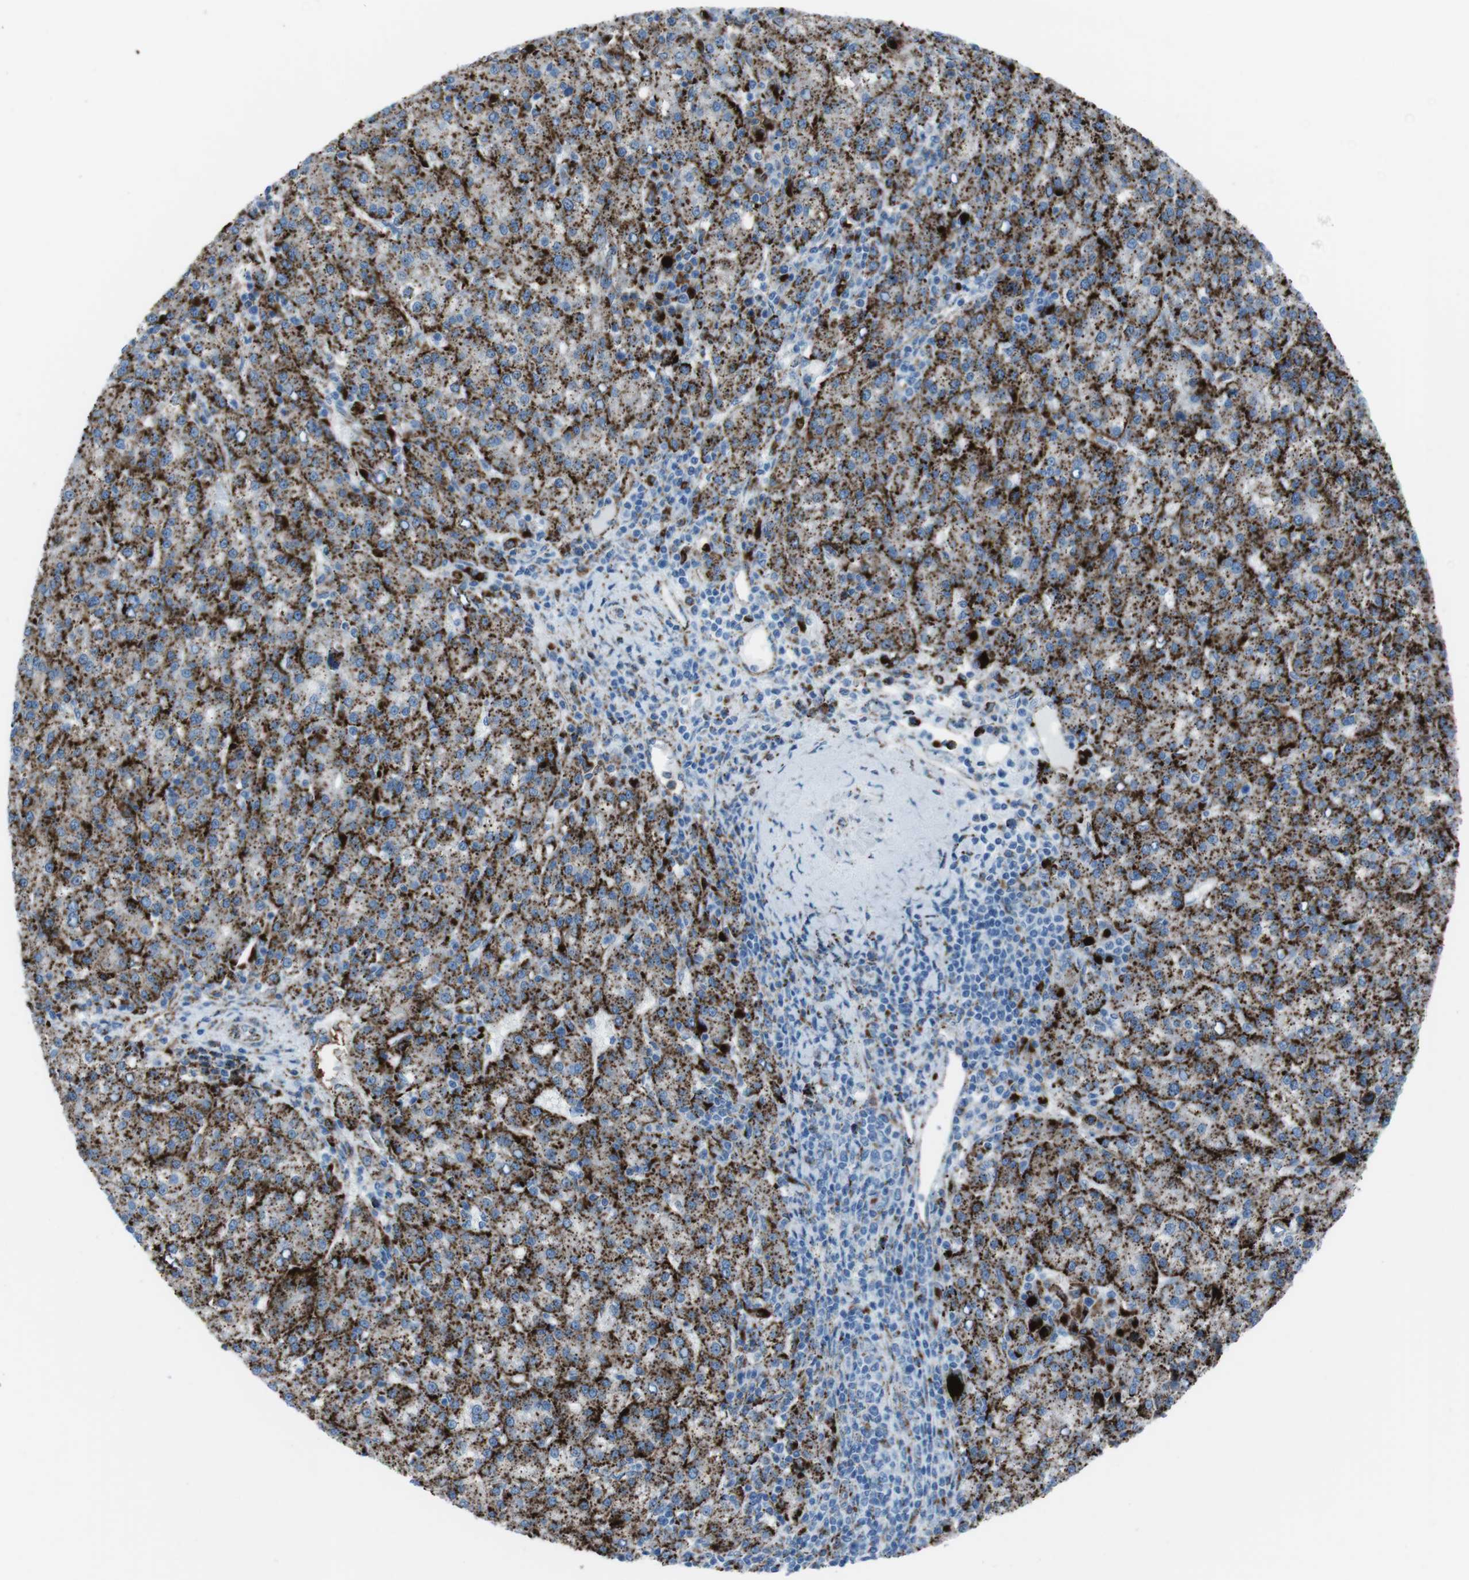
{"staining": {"intensity": "strong", "quantity": ">75%", "location": "cytoplasmic/membranous"}, "tissue": "liver cancer", "cell_type": "Tumor cells", "image_type": "cancer", "snomed": [{"axis": "morphology", "description": "Carcinoma, Hepatocellular, NOS"}, {"axis": "topography", "description": "Liver"}], "caption": "Immunohistochemistry histopathology image of human liver hepatocellular carcinoma stained for a protein (brown), which displays high levels of strong cytoplasmic/membranous positivity in approximately >75% of tumor cells.", "gene": "SCARB2", "patient": {"sex": "female", "age": 58}}